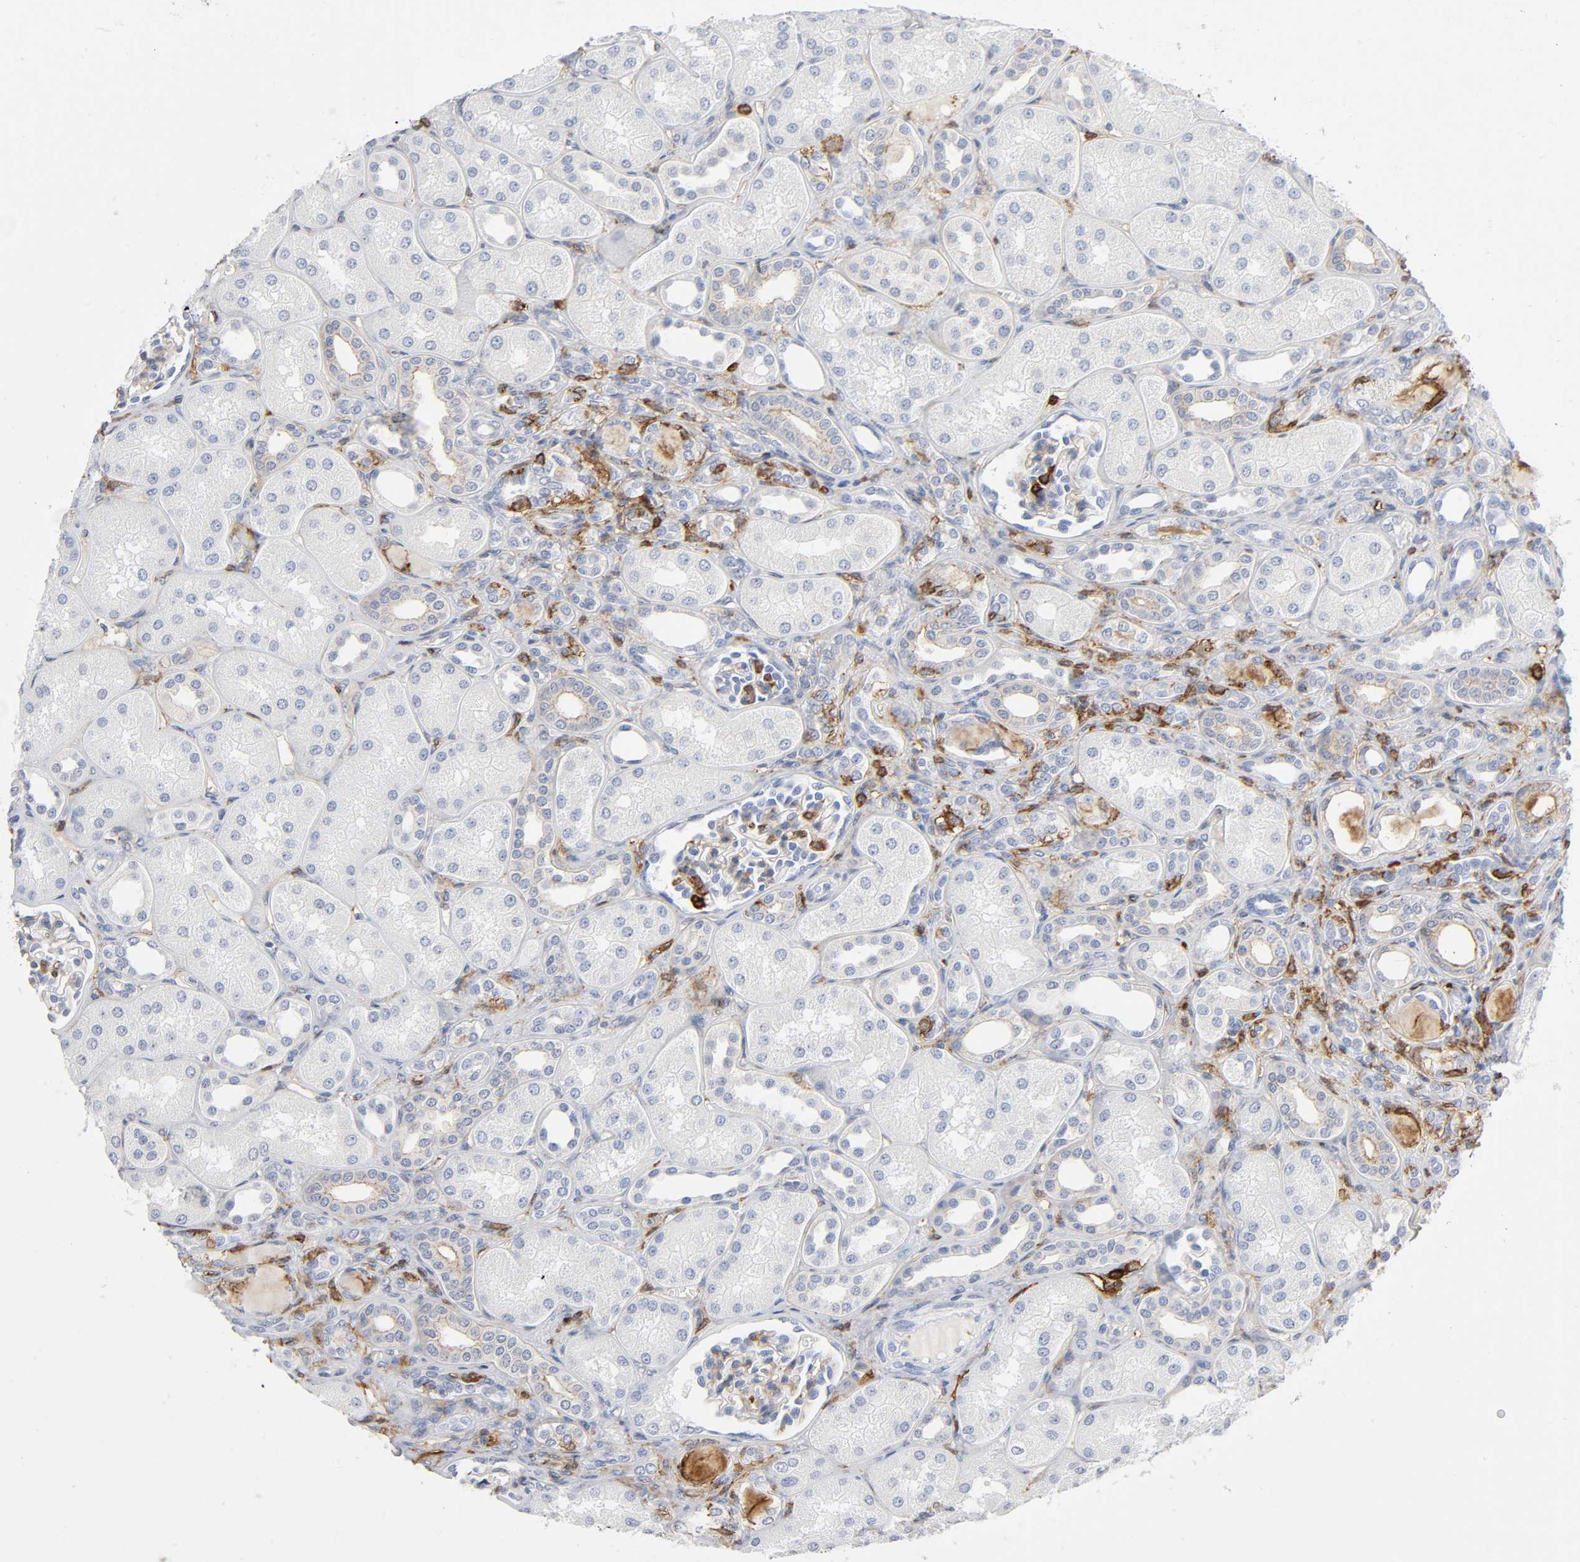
{"staining": {"intensity": "moderate", "quantity": "<25%", "location": "cytoplasmic/membranous"}, "tissue": "kidney", "cell_type": "Cells in glomeruli", "image_type": "normal", "snomed": [{"axis": "morphology", "description": "Normal tissue, NOS"}, {"axis": "topography", "description": "Kidney"}], "caption": "Immunohistochemistry of normal kidney displays low levels of moderate cytoplasmic/membranous expression in about <25% of cells in glomeruli.", "gene": "LYN", "patient": {"sex": "male", "age": 7}}